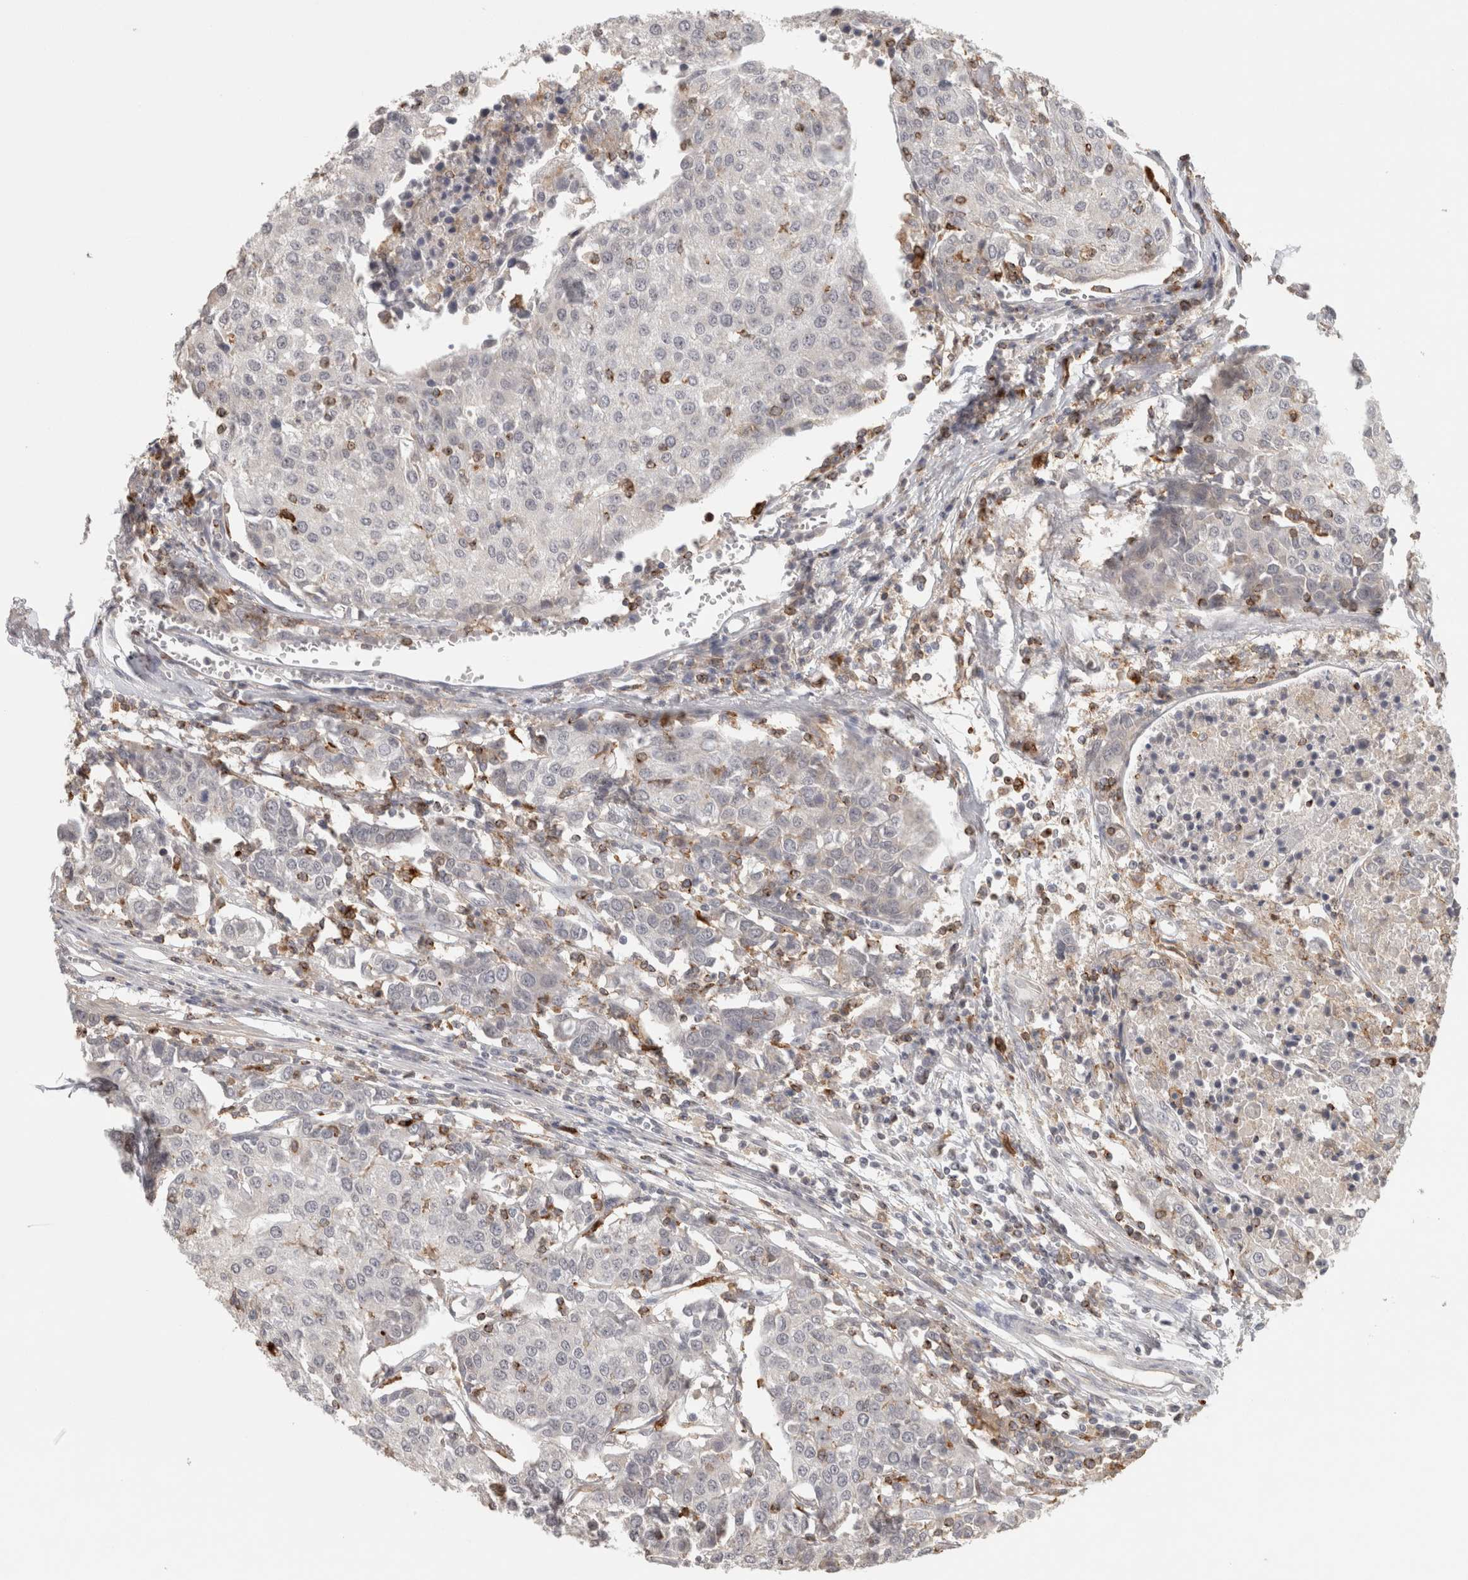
{"staining": {"intensity": "negative", "quantity": "none", "location": "none"}, "tissue": "urothelial cancer", "cell_type": "Tumor cells", "image_type": "cancer", "snomed": [{"axis": "morphology", "description": "Urothelial carcinoma, High grade"}, {"axis": "topography", "description": "Urinary bladder"}], "caption": "IHC photomicrograph of neoplastic tissue: urothelial cancer stained with DAB displays no significant protein expression in tumor cells.", "gene": "HAVCR2", "patient": {"sex": "female", "age": 85}}